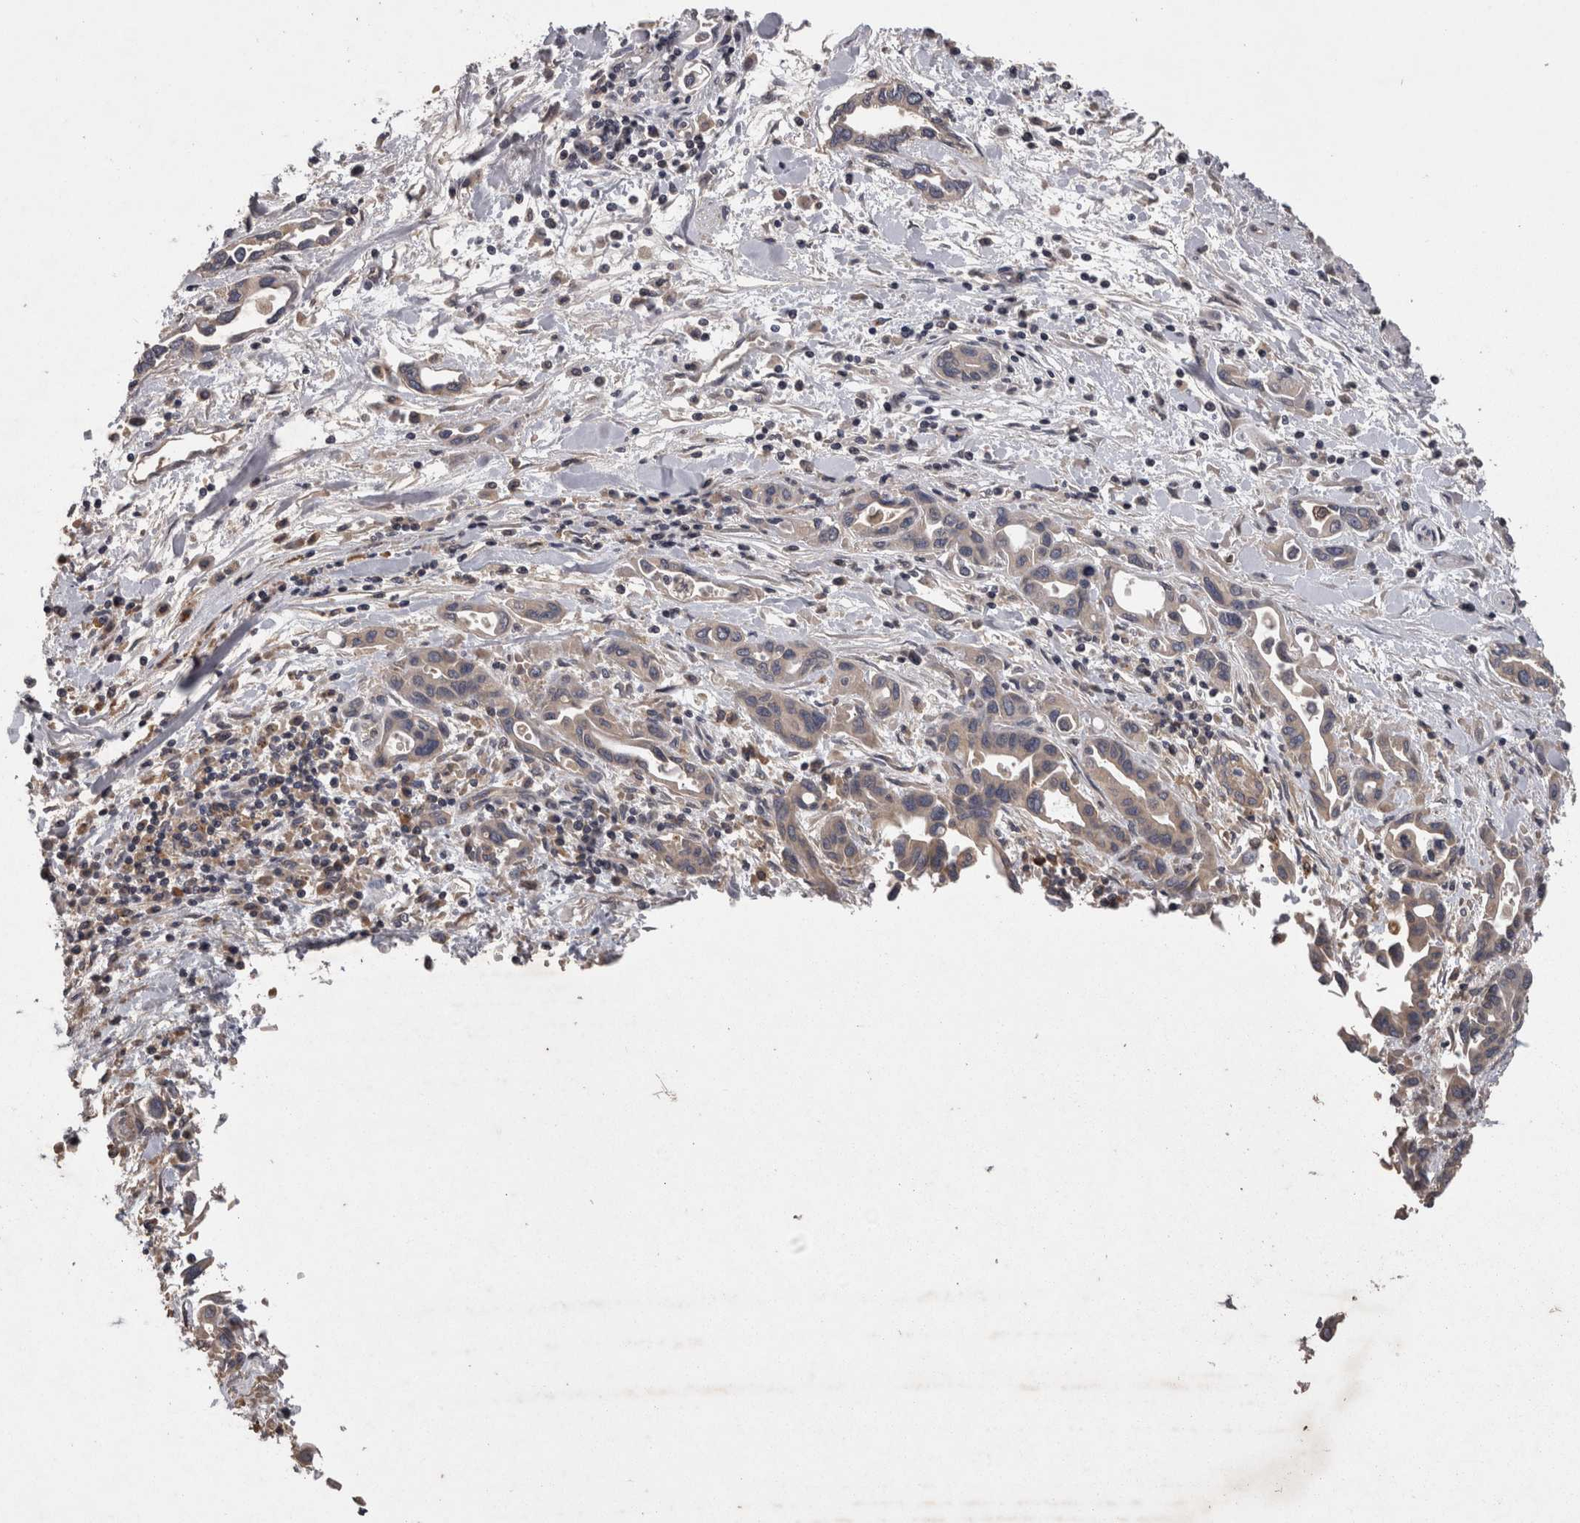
{"staining": {"intensity": "weak", "quantity": "<25%", "location": "cytoplasmic/membranous"}, "tissue": "pancreatic cancer", "cell_type": "Tumor cells", "image_type": "cancer", "snomed": [{"axis": "morphology", "description": "Adenocarcinoma, NOS"}, {"axis": "topography", "description": "Pancreas"}], "caption": "An immunohistochemistry micrograph of pancreatic cancer is shown. There is no staining in tumor cells of pancreatic cancer.", "gene": "PCM1", "patient": {"sex": "female", "age": 57}}